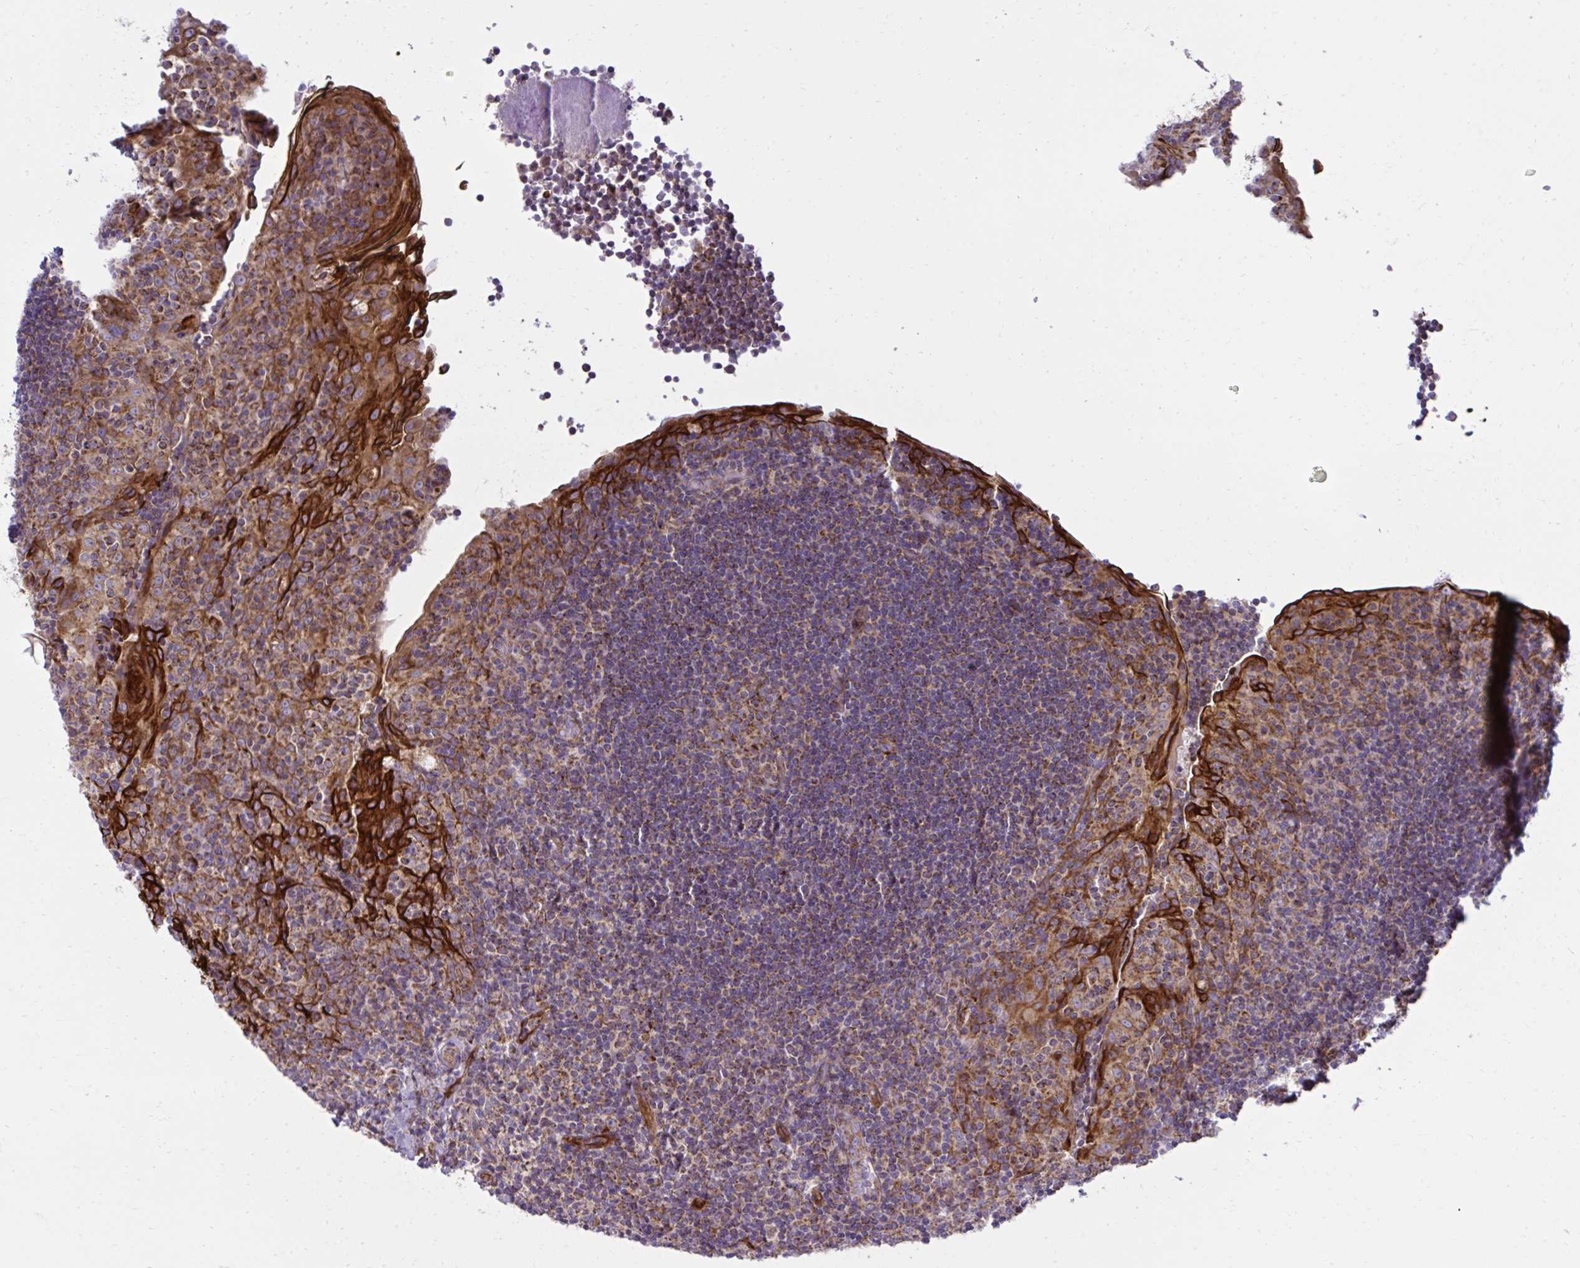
{"staining": {"intensity": "moderate", "quantity": "25%-75%", "location": "cytoplasmic/membranous"}, "tissue": "tonsil", "cell_type": "Germinal center cells", "image_type": "normal", "snomed": [{"axis": "morphology", "description": "Normal tissue, NOS"}, {"axis": "topography", "description": "Tonsil"}], "caption": "Tonsil was stained to show a protein in brown. There is medium levels of moderate cytoplasmic/membranous positivity in approximately 25%-75% of germinal center cells. Using DAB (brown) and hematoxylin (blue) stains, captured at high magnification using brightfield microscopy.", "gene": "LIMS1", "patient": {"sex": "male", "age": 17}}